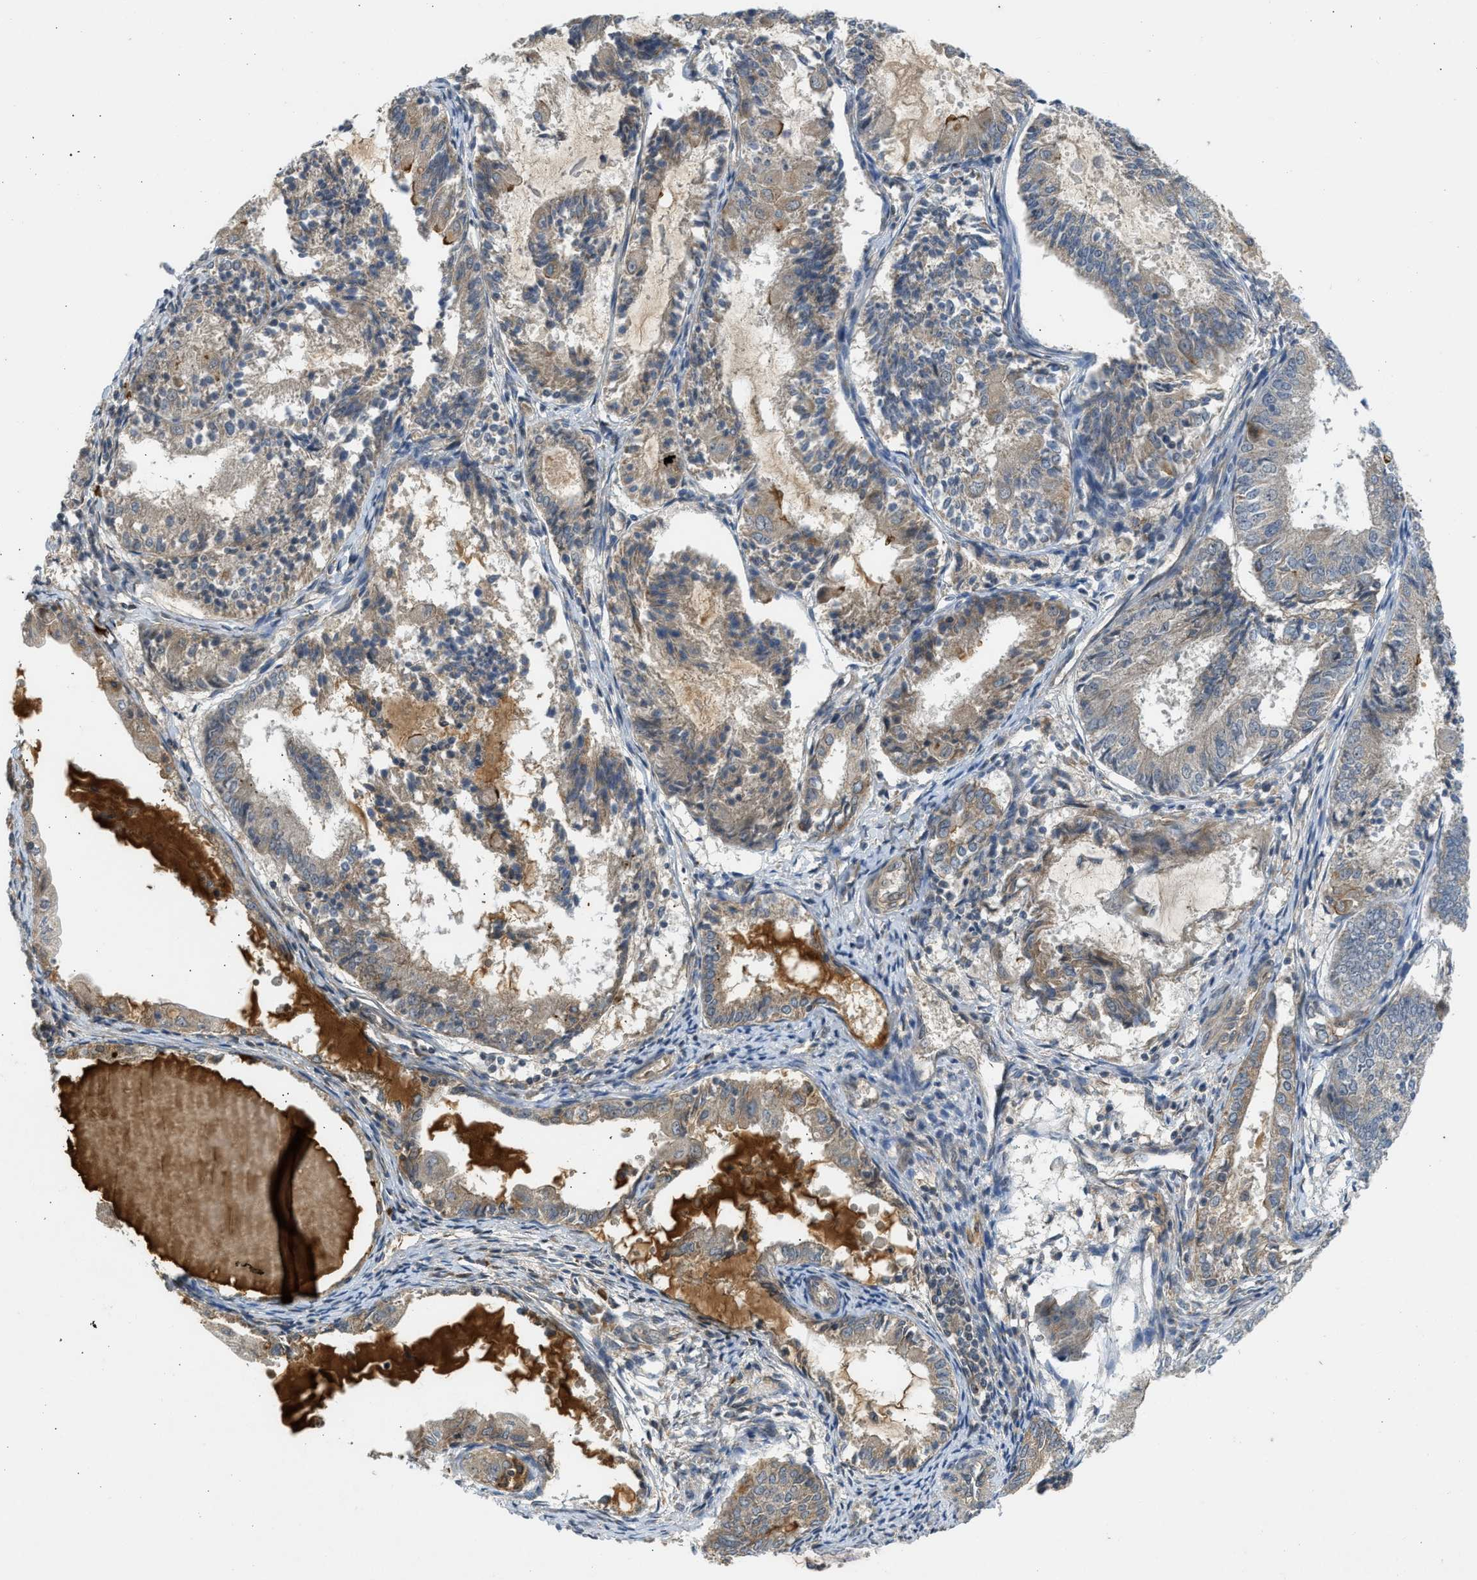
{"staining": {"intensity": "weak", "quantity": "25%-75%", "location": "cytoplasmic/membranous"}, "tissue": "endometrial cancer", "cell_type": "Tumor cells", "image_type": "cancer", "snomed": [{"axis": "morphology", "description": "Adenocarcinoma, NOS"}, {"axis": "topography", "description": "Endometrium"}], "caption": "Immunohistochemistry staining of adenocarcinoma (endometrial), which shows low levels of weak cytoplasmic/membranous positivity in about 25%-75% of tumor cells indicating weak cytoplasmic/membranous protein positivity. The staining was performed using DAB (3,3'-diaminobenzidine) (brown) for protein detection and nuclei were counterstained in hematoxylin (blue).", "gene": "ADCY8", "patient": {"sex": "female", "age": 81}}